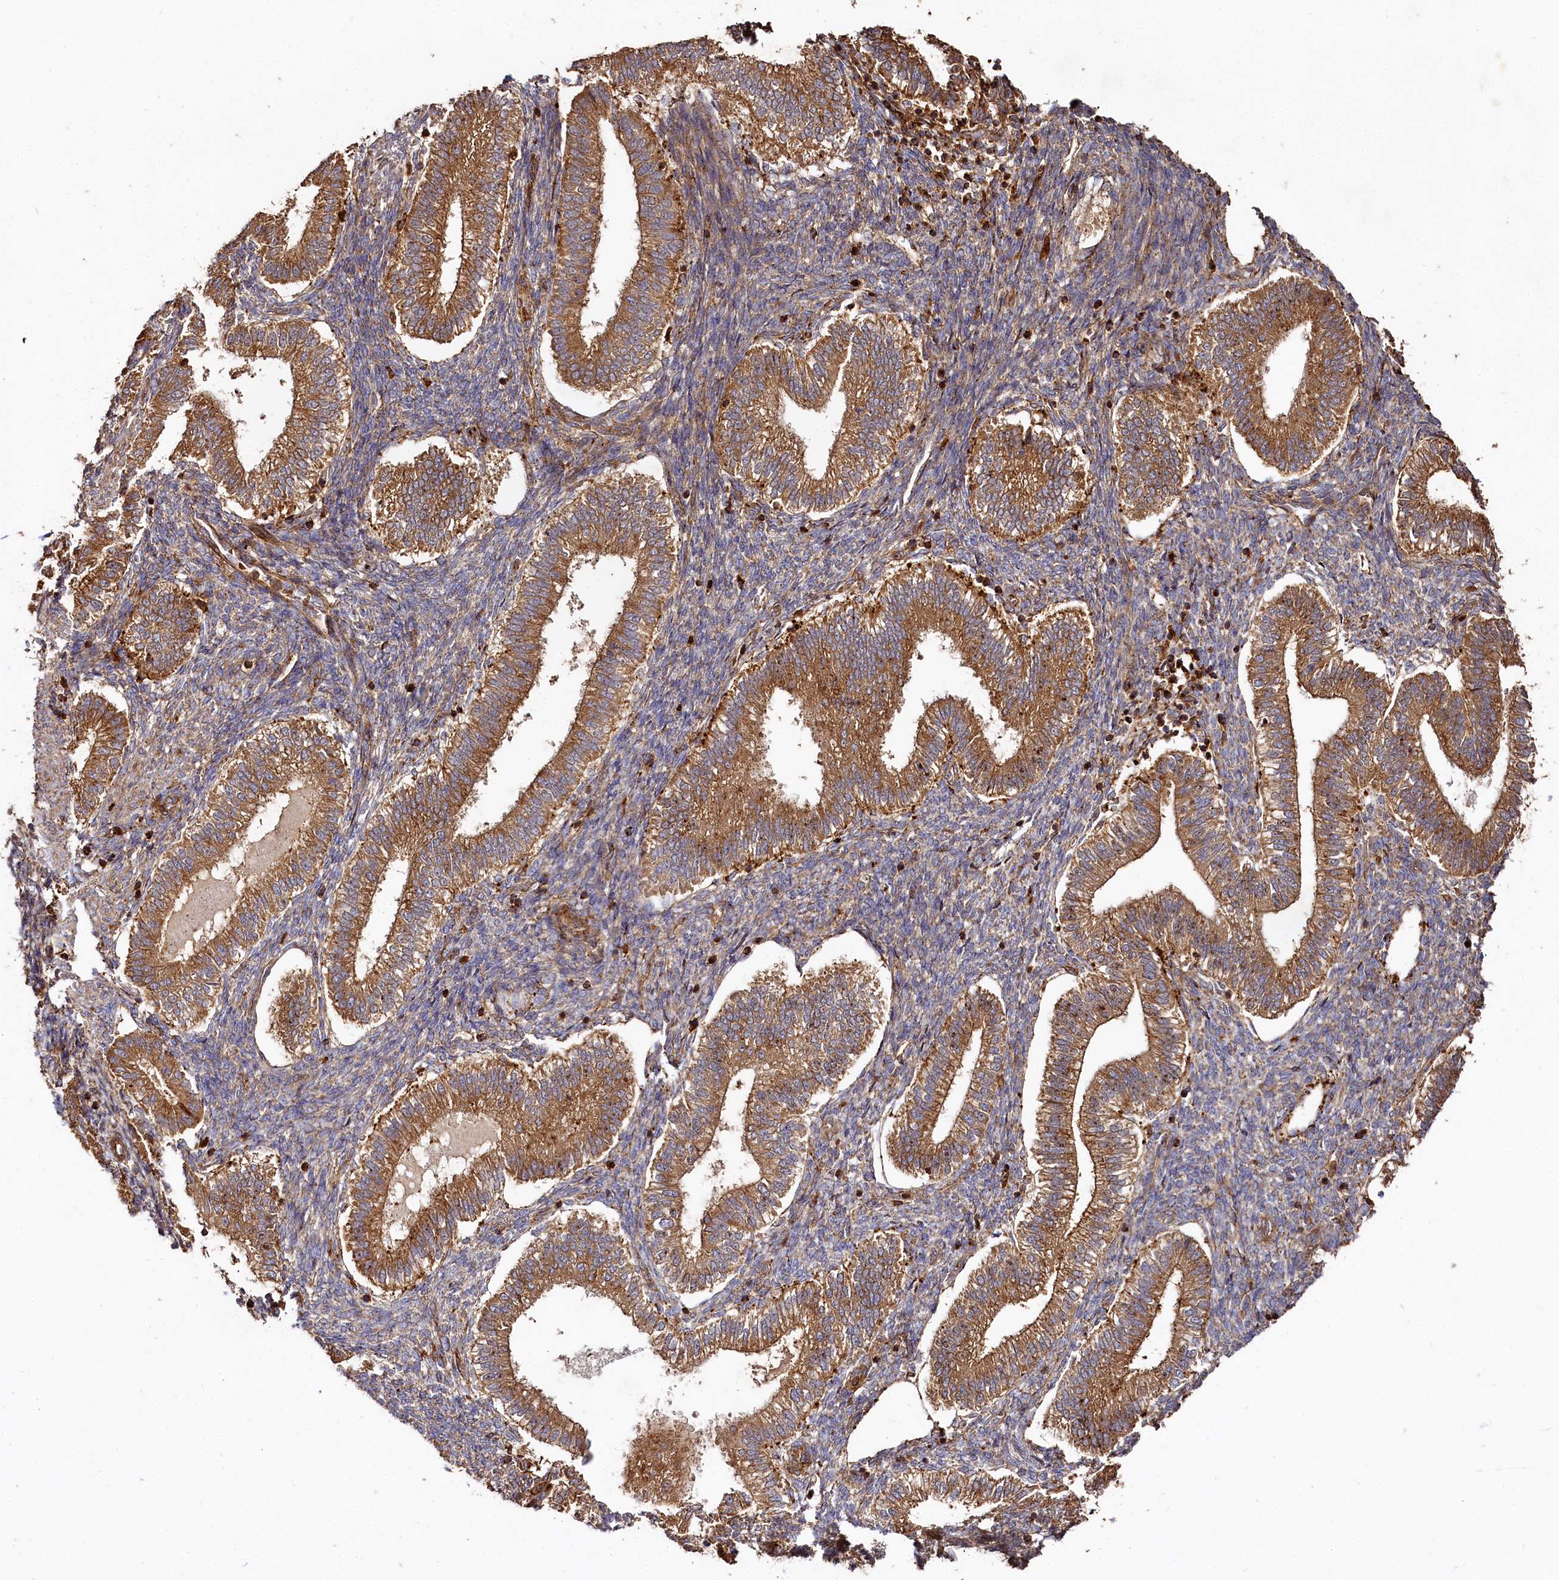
{"staining": {"intensity": "weak", "quantity": "25%-75%", "location": "cytoplasmic/membranous"}, "tissue": "endometrium", "cell_type": "Cells in endometrial stroma", "image_type": "normal", "snomed": [{"axis": "morphology", "description": "Normal tissue, NOS"}, {"axis": "topography", "description": "Endometrium"}], "caption": "Immunohistochemical staining of benign endometrium displays low levels of weak cytoplasmic/membranous staining in approximately 25%-75% of cells in endometrial stroma. (DAB = brown stain, brightfield microscopy at high magnification).", "gene": "WDR73", "patient": {"sex": "female", "age": 25}}